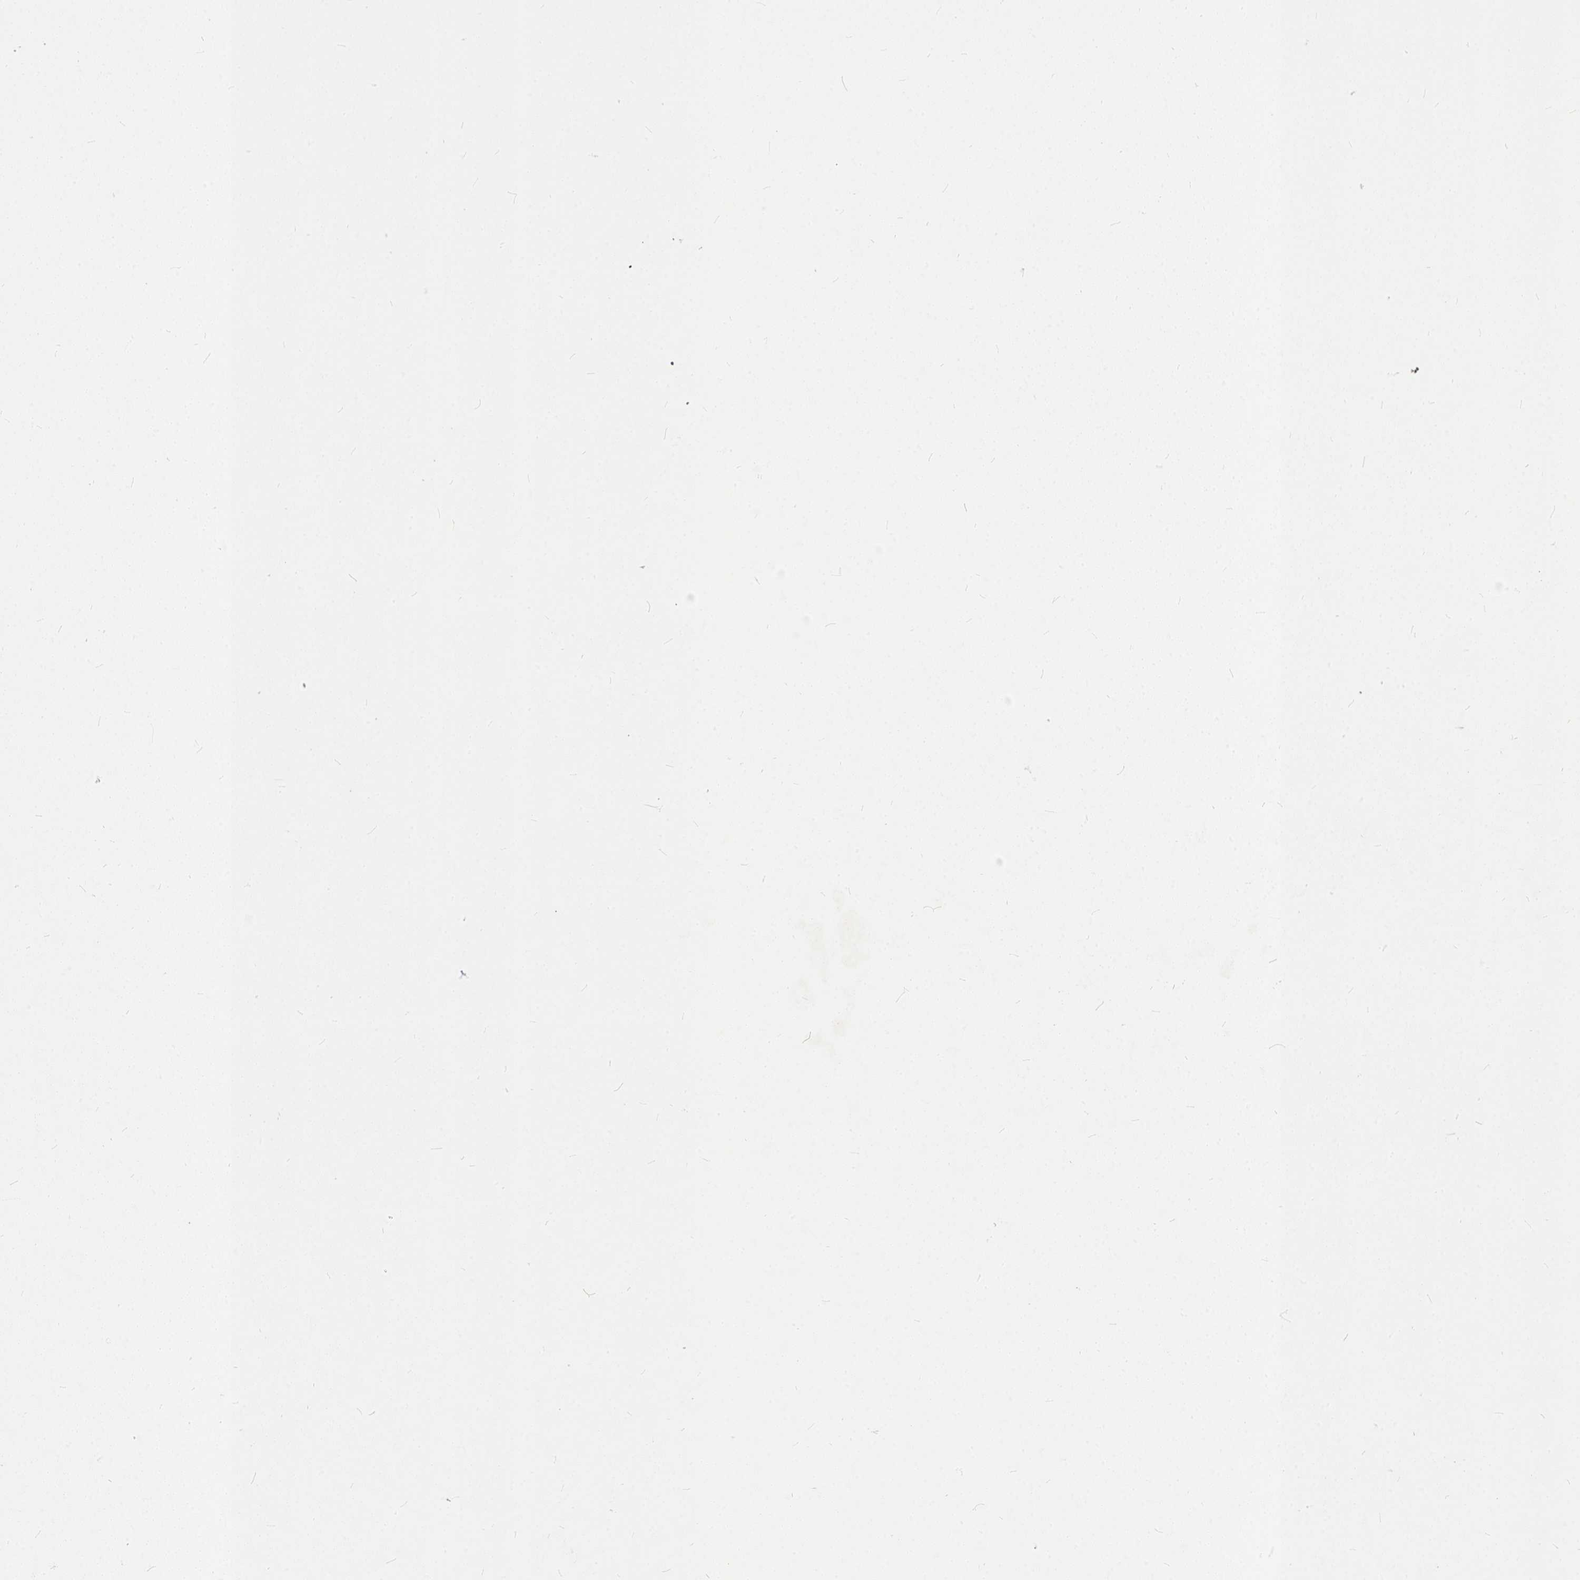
{"staining": {"intensity": "moderate", "quantity": ">75%", "location": "cytoplasmic/membranous"}, "tissue": "nasopharynx", "cell_type": "Respiratory epithelial cells", "image_type": "normal", "snomed": [{"axis": "morphology", "description": "Normal tissue, NOS"}, {"axis": "topography", "description": "Nasopharynx"}], "caption": "Human nasopharynx stained with a brown dye exhibits moderate cytoplasmic/membranous positive positivity in approximately >75% of respiratory epithelial cells.", "gene": "ADGRF1", "patient": {"sex": "male", "age": 24}}